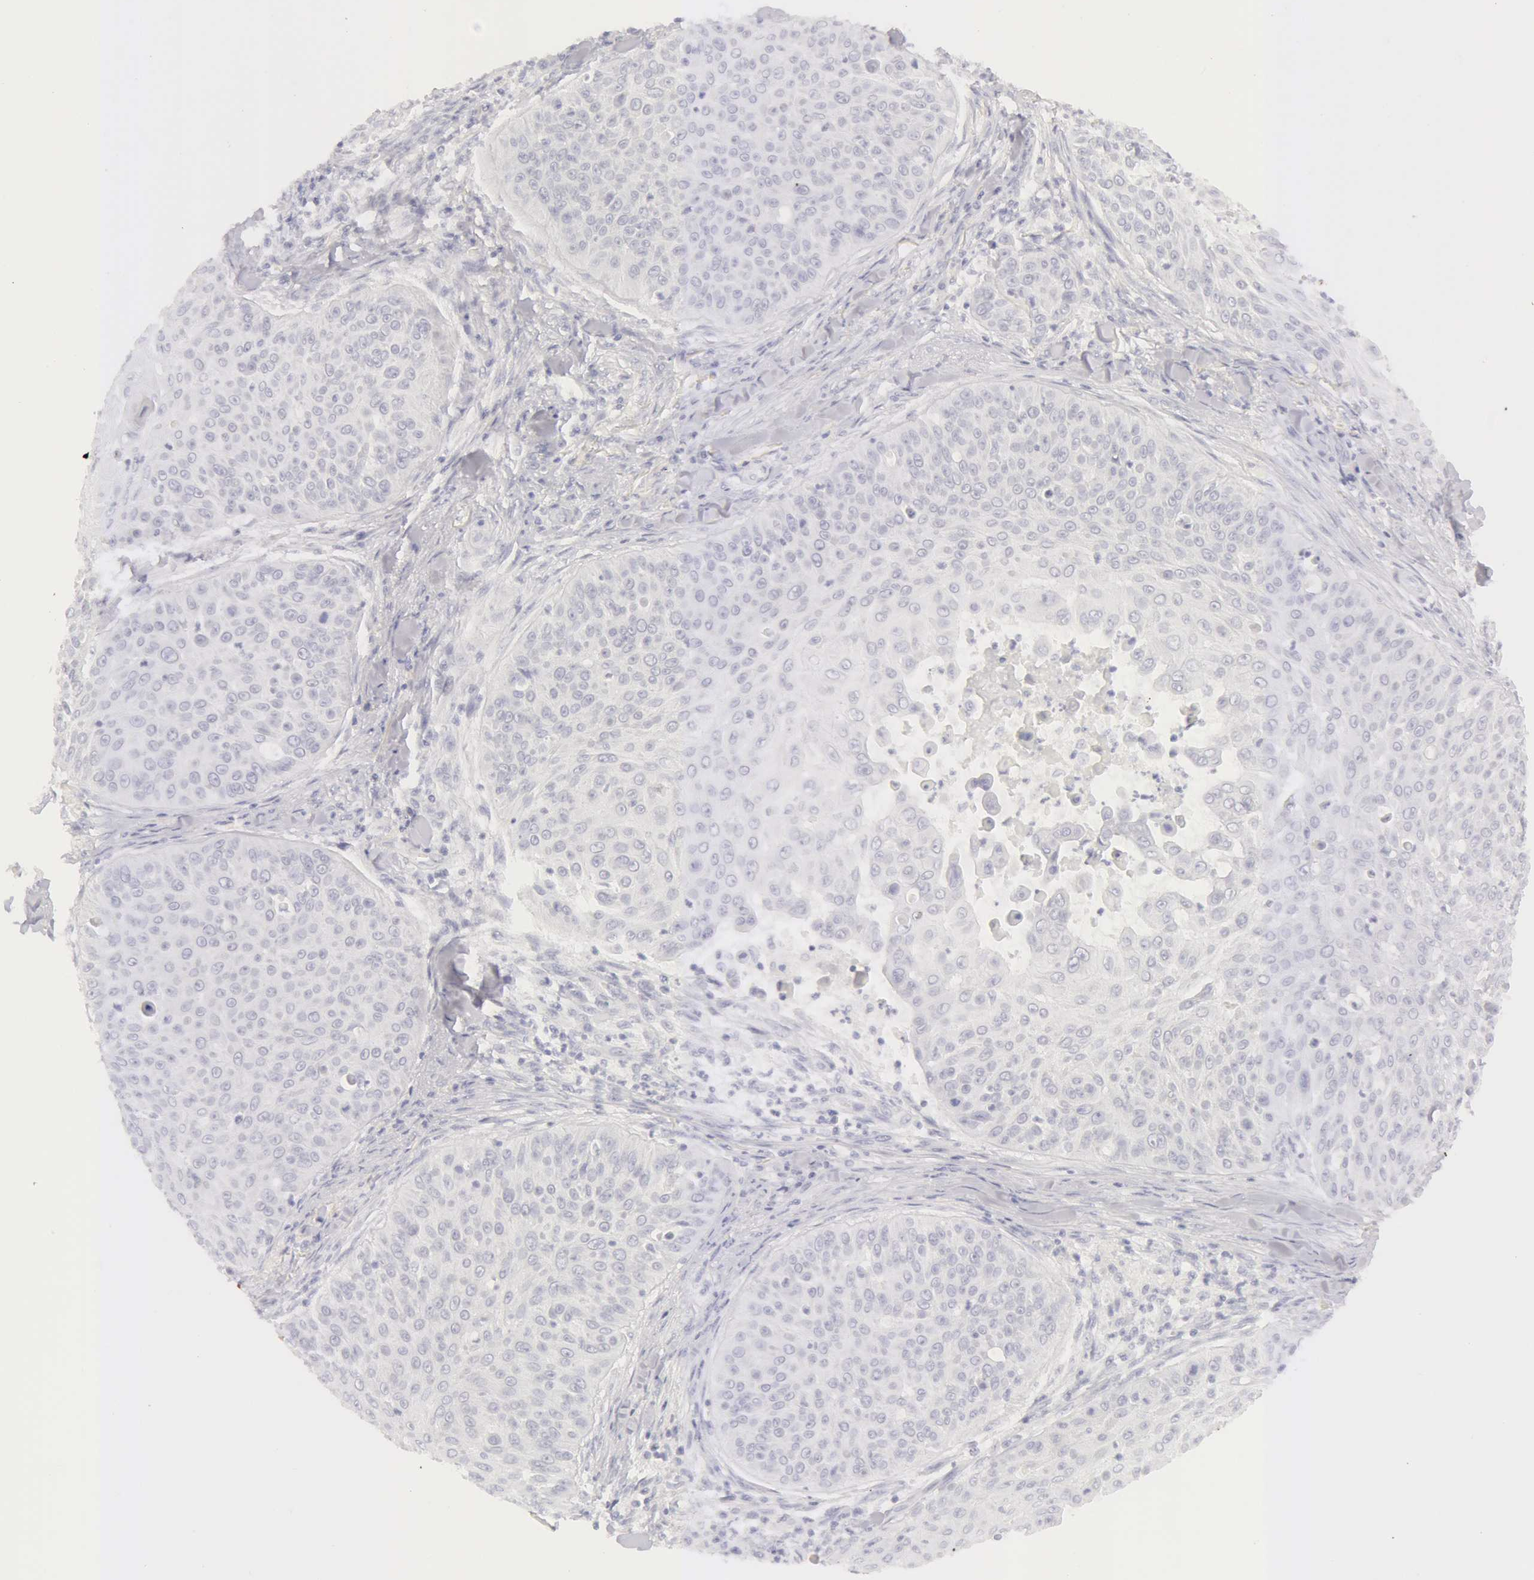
{"staining": {"intensity": "negative", "quantity": "none", "location": "none"}, "tissue": "skin cancer", "cell_type": "Tumor cells", "image_type": "cancer", "snomed": [{"axis": "morphology", "description": "Squamous cell carcinoma, NOS"}, {"axis": "topography", "description": "Skin"}], "caption": "This is an IHC micrograph of human skin cancer. There is no positivity in tumor cells.", "gene": "KRT8", "patient": {"sex": "male", "age": 82}}